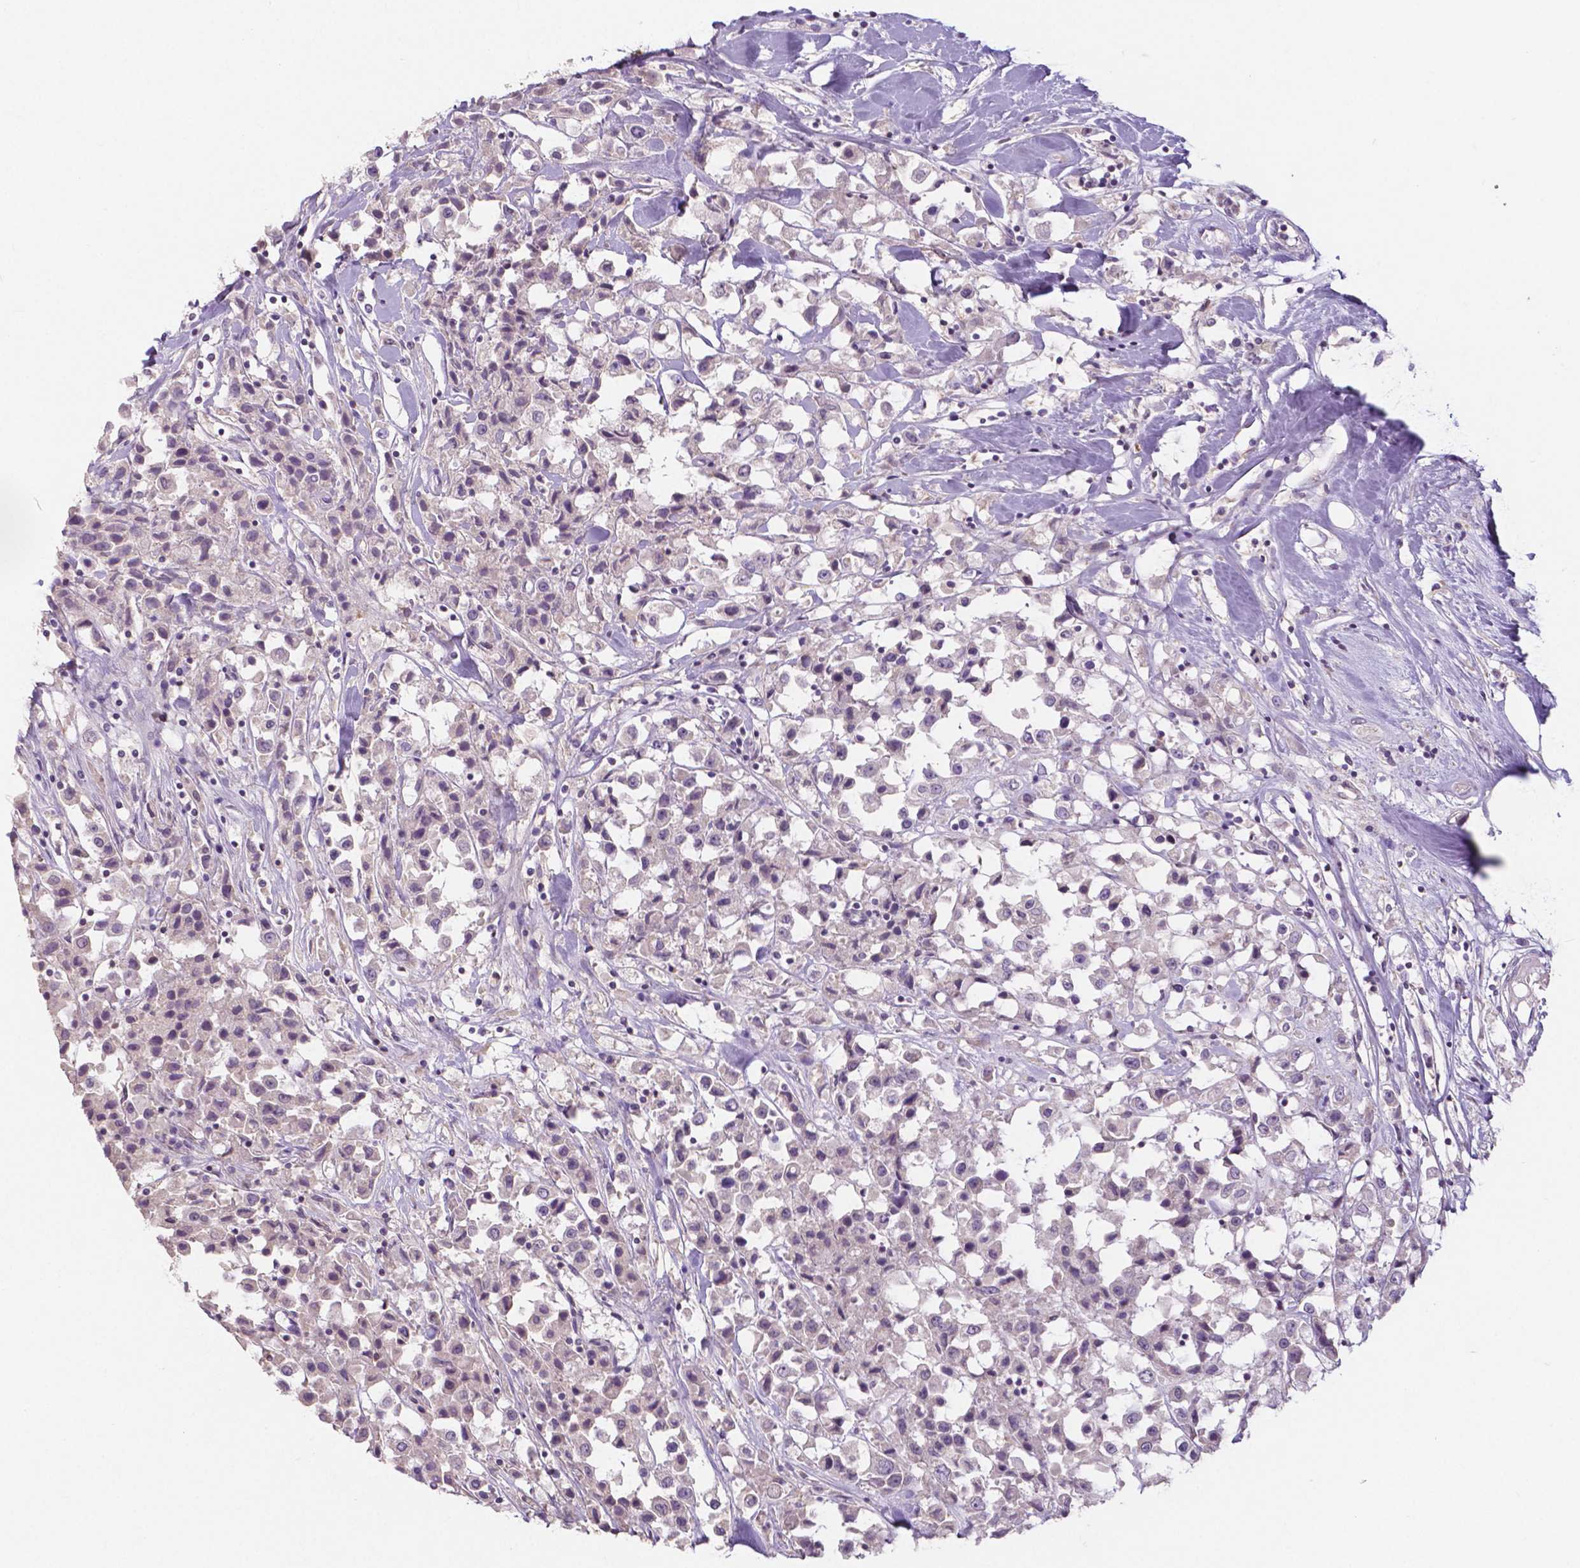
{"staining": {"intensity": "negative", "quantity": "none", "location": "none"}, "tissue": "breast cancer", "cell_type": "Tumor cells", "image_type": "cancer", "snomed": [{"axis": "morphology", "description": "Duct carcinoma"}, {"axis": "topography", "description": "Breast"}], "caption": "High magnification brightfield microscopy of infiltrating ductal carcinoma (breast) stained with DAB (brown) and counterstained with hematoxylin (blue): tumor cells show no significant expression.", "gene": "CRMP1", "patient": {"sex": "female", "age": 61}}